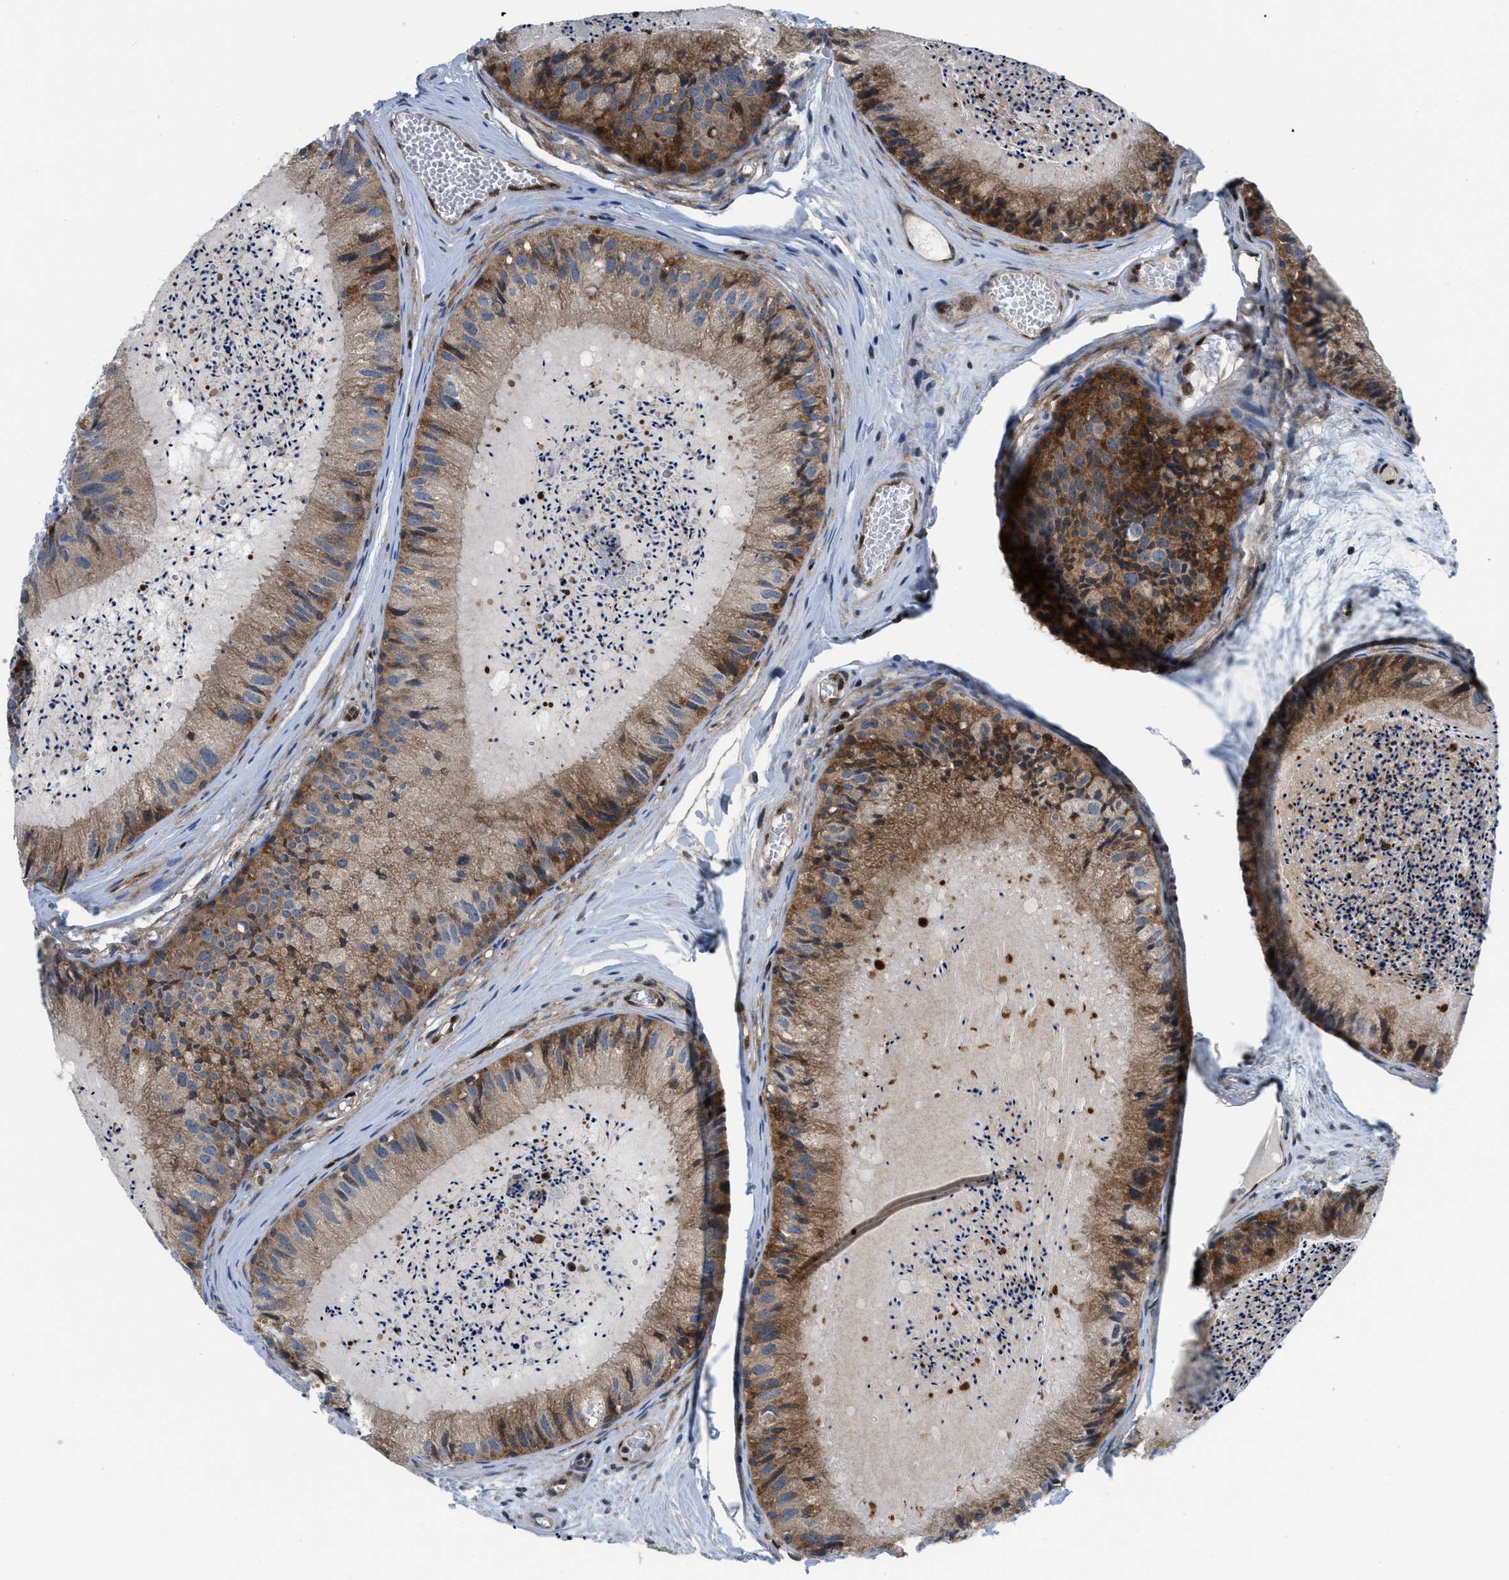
{"staining": {"intensity": "moderate", "quantity": ">75%", "location": "cytoplasmic/membranous,nuclear"}, "tissue": "epididymis", "cell_type": "Glandular cells", "image_type": "normal", "snomed": [{"axis": "morphology", "description": "Normal tissue, NOS"}, {"axis": "topography", "description": "Epididymis"}], "caption": "Protein expression analysis of normal epididymis reveals moderate cytoplasmic/membranous,nuclear staining in about >75% of glandular cells. The protein is shown in brown color, while the nuclei are stained blue.", "gene": "PPP2CB", "patient": {"sex": "male", "age": 31}}